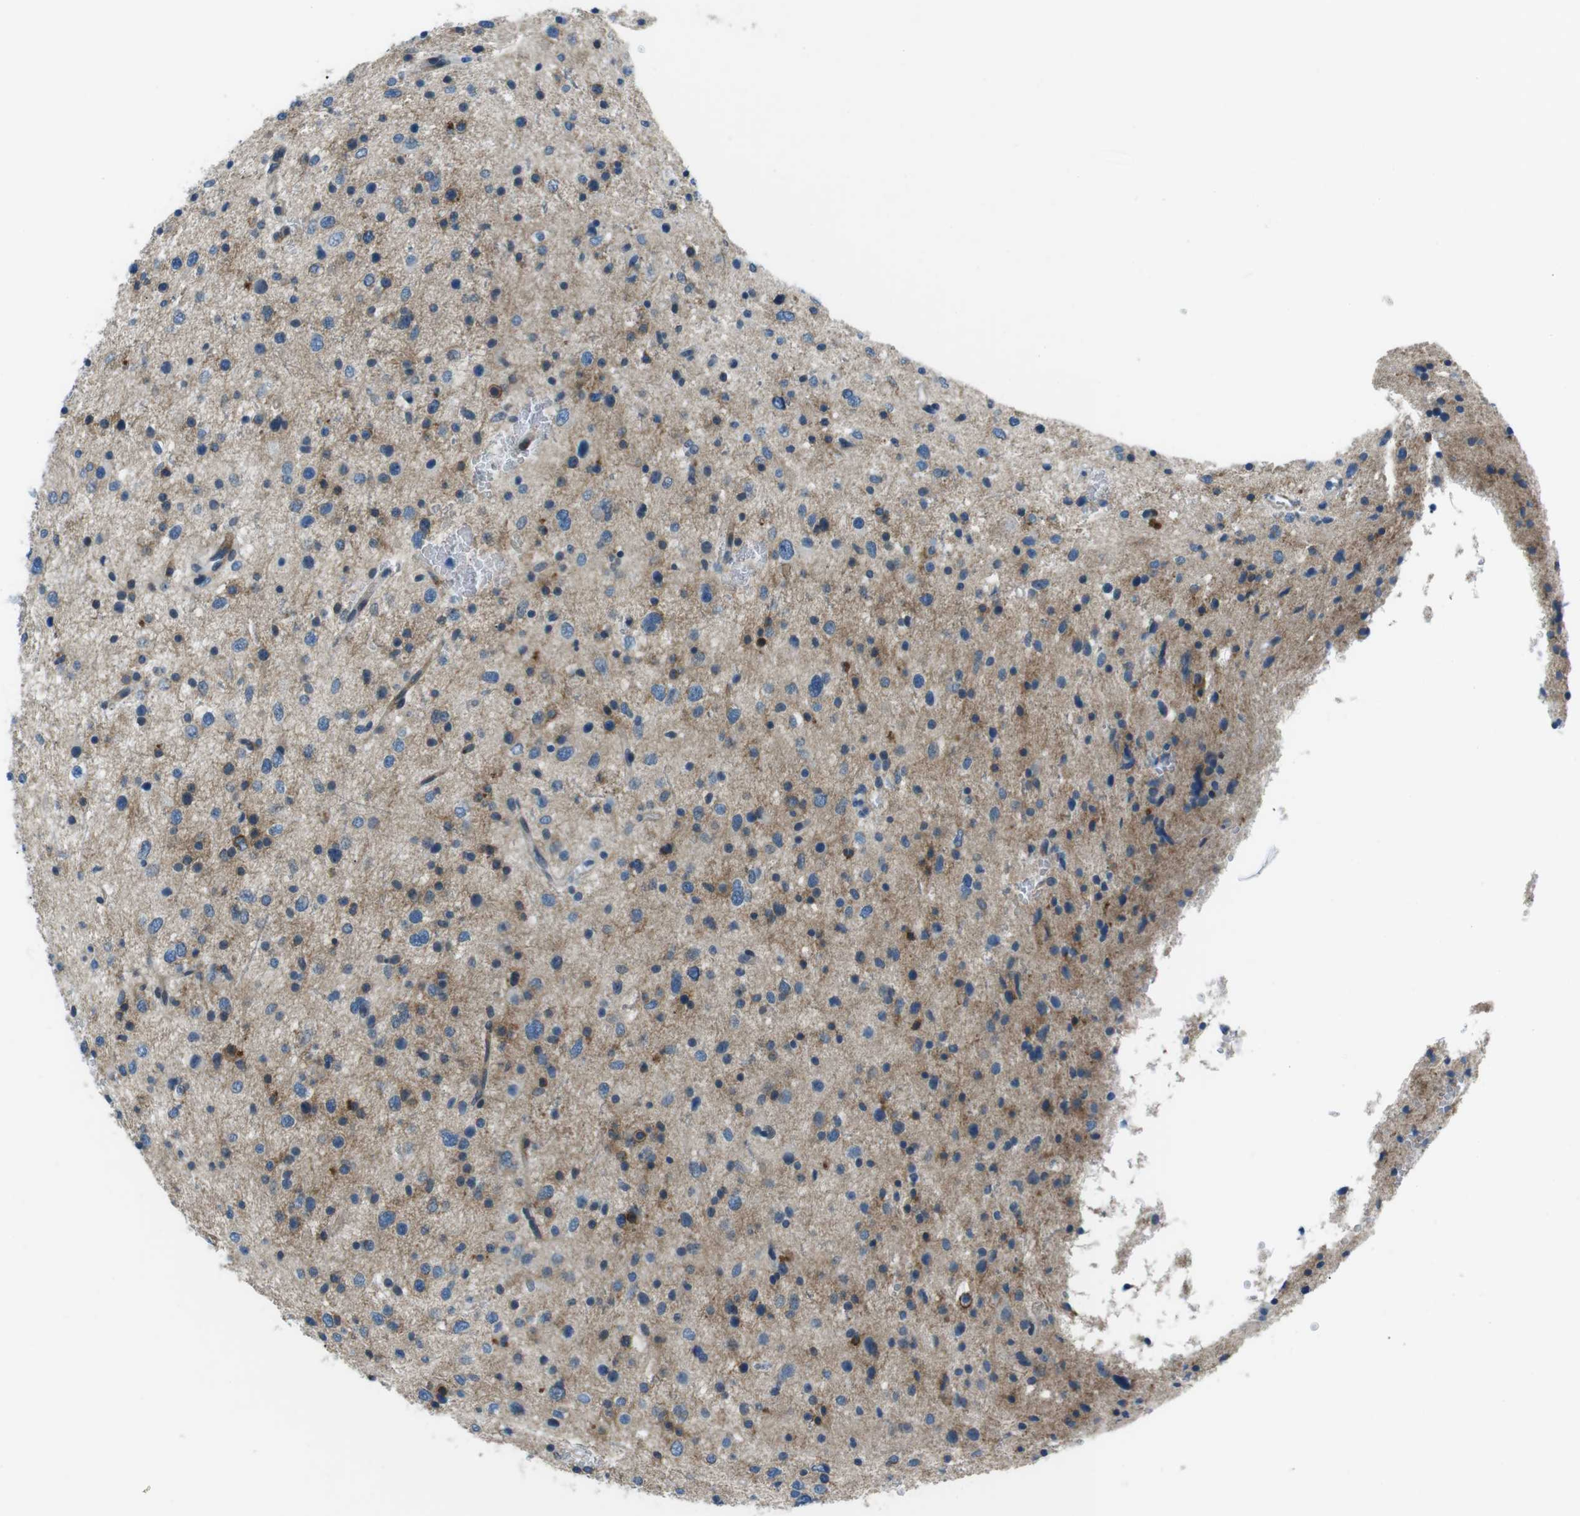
{"staining": {"intensity": "moderate", "quantity": "25%-75%", "location": "cytoplasmic/membranous"}, "tissue": "glioma", "cell_type": "Tumor cells", "image_type": "cancer", "snomed": [{"axis": "morphology", "description": "Glioma, malignant, Low grade"}, {"axis": "topography", "description": "Brain"}], "caption": "Protein expression analysis of human malignant low-grade glioma reveals moderate cytoplasmic/membranous staining in approximately 25%-75% of tumor cells.", "gene": "ARVCF", "patient": {"sex": "female", "age": 37}}